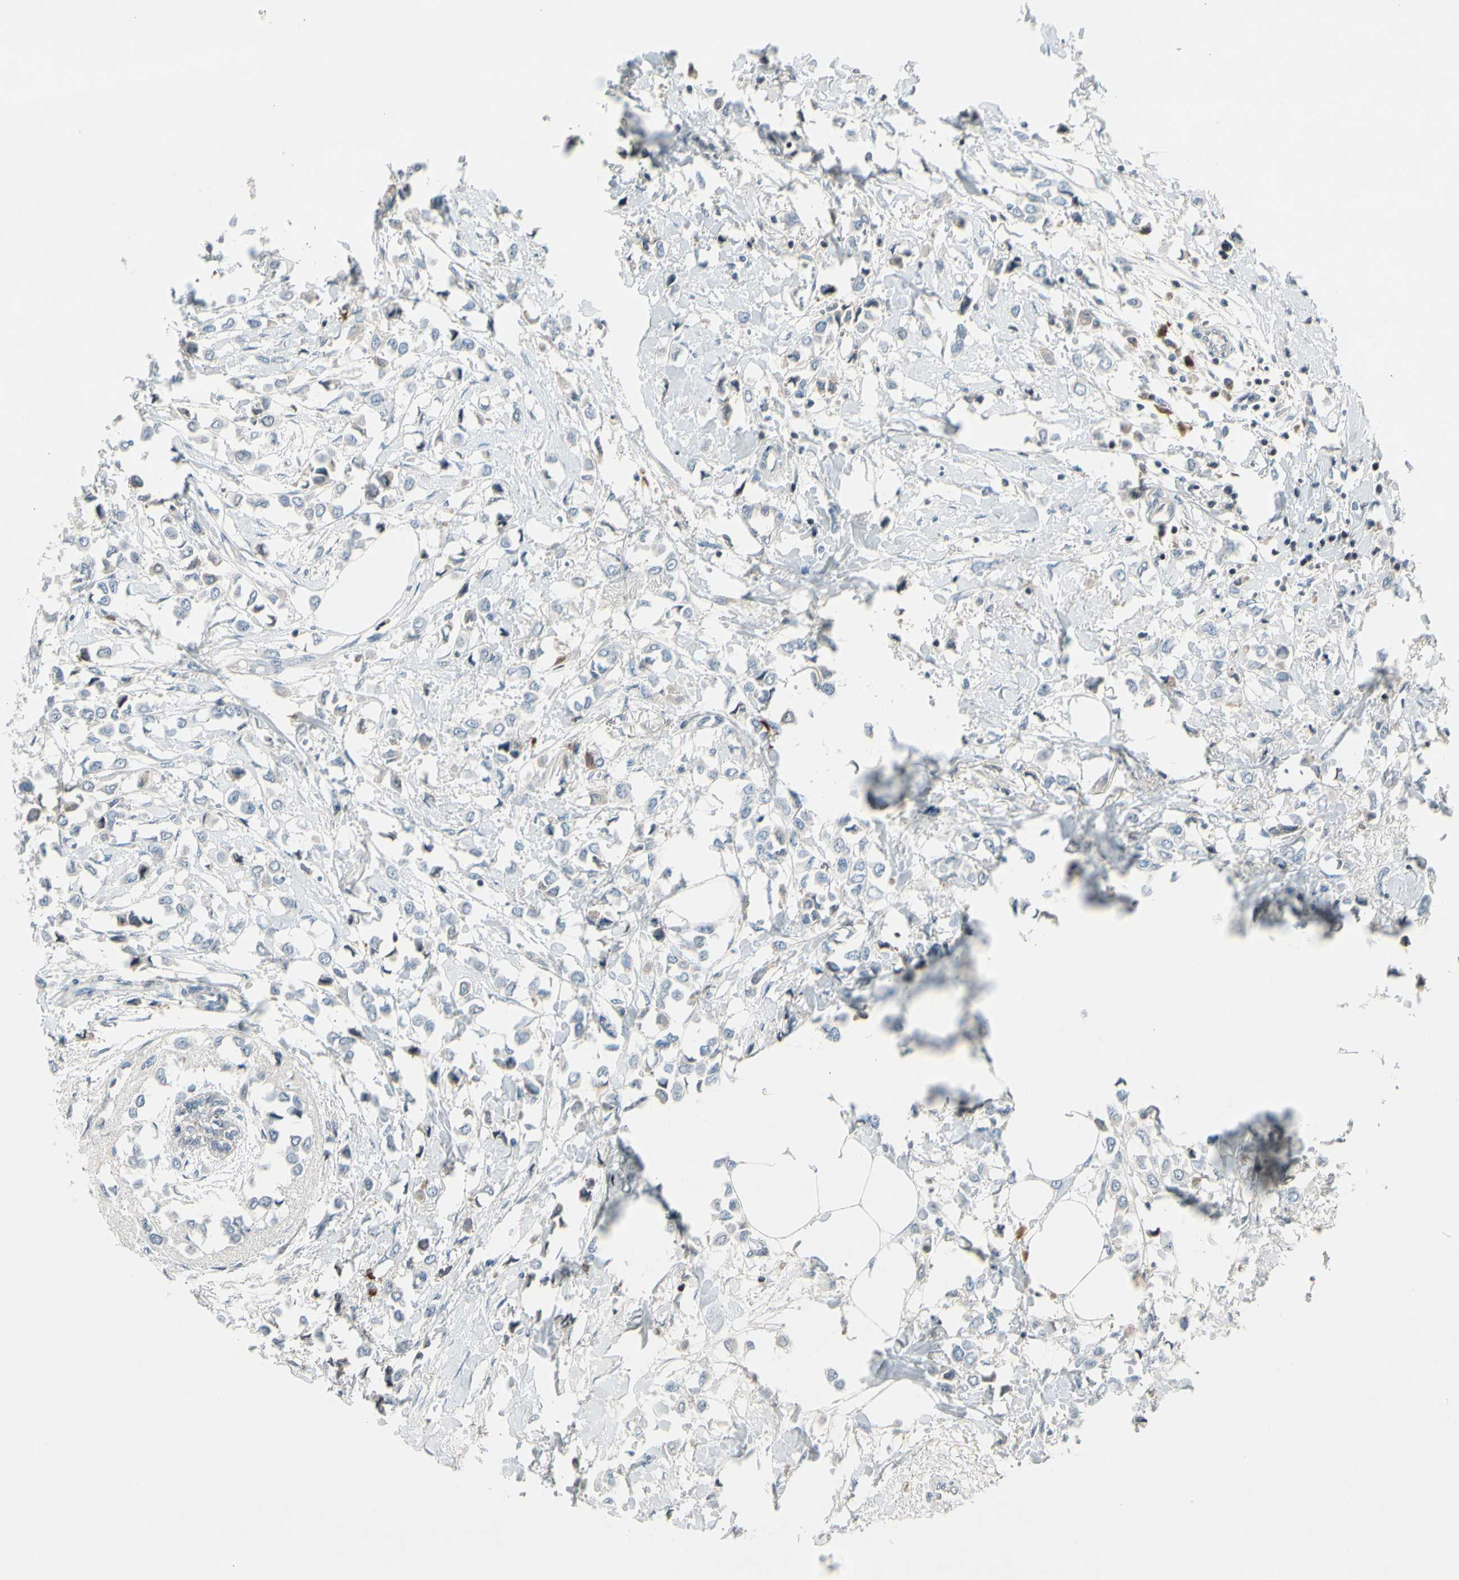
{"staining": {"intensity": "negative", "quantity": "none", "location": "none"}, "tissue": "breast cancer", "cell_type": "Tumor cells", "image_type": "cancer", "snomed": [{"axis": "morphology", "description": "Lobular carcinoma"}, {"axis": "topography", "description": "Breast"}], "caption": "Tumor cells are negative for brown protein staining in lobular carcinoma (breast).", "gene": "PDPN", "patient": {"sex": "female", "age": 51}}